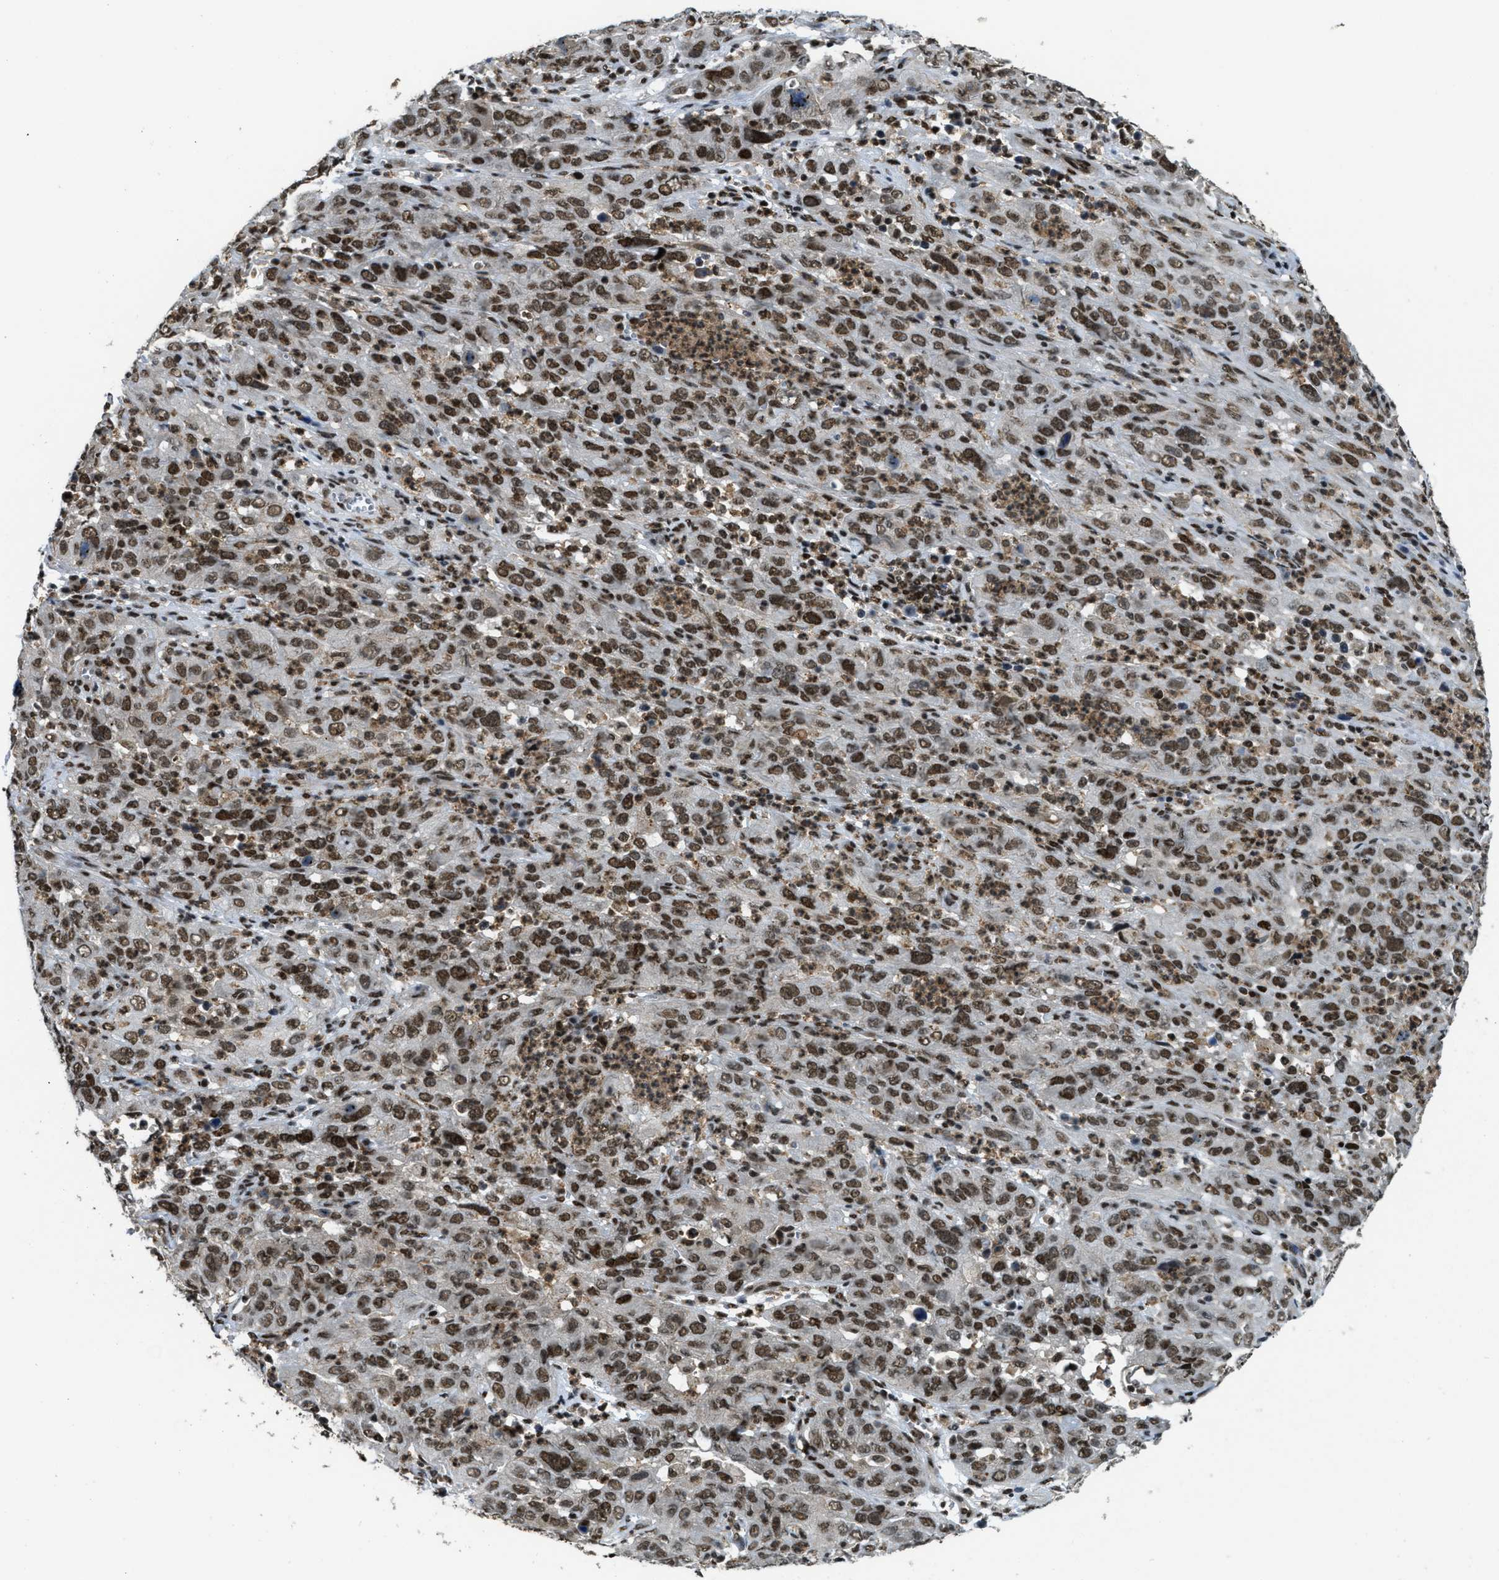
{"staining": {"intensity": "moderate", "quantity": ">75%", "location": "nuclear"}, "tissue": "cervical cancer", "cell_type": "Tumor cells", "image_type": "cancer", "snomed": [{"axis": "morphology", "description": "Squamous cell carcinoma, NOS"}, {"axis": "topography", "description": "Cervix"}], "caption": "The immunohistochemical stain shows moderate nuclear expression in tumor cells of cervical cancer (squamous cell carcinoma) tissue.", "gene": "NUMA1", "patient": {"sex": "female", "age": 32}}